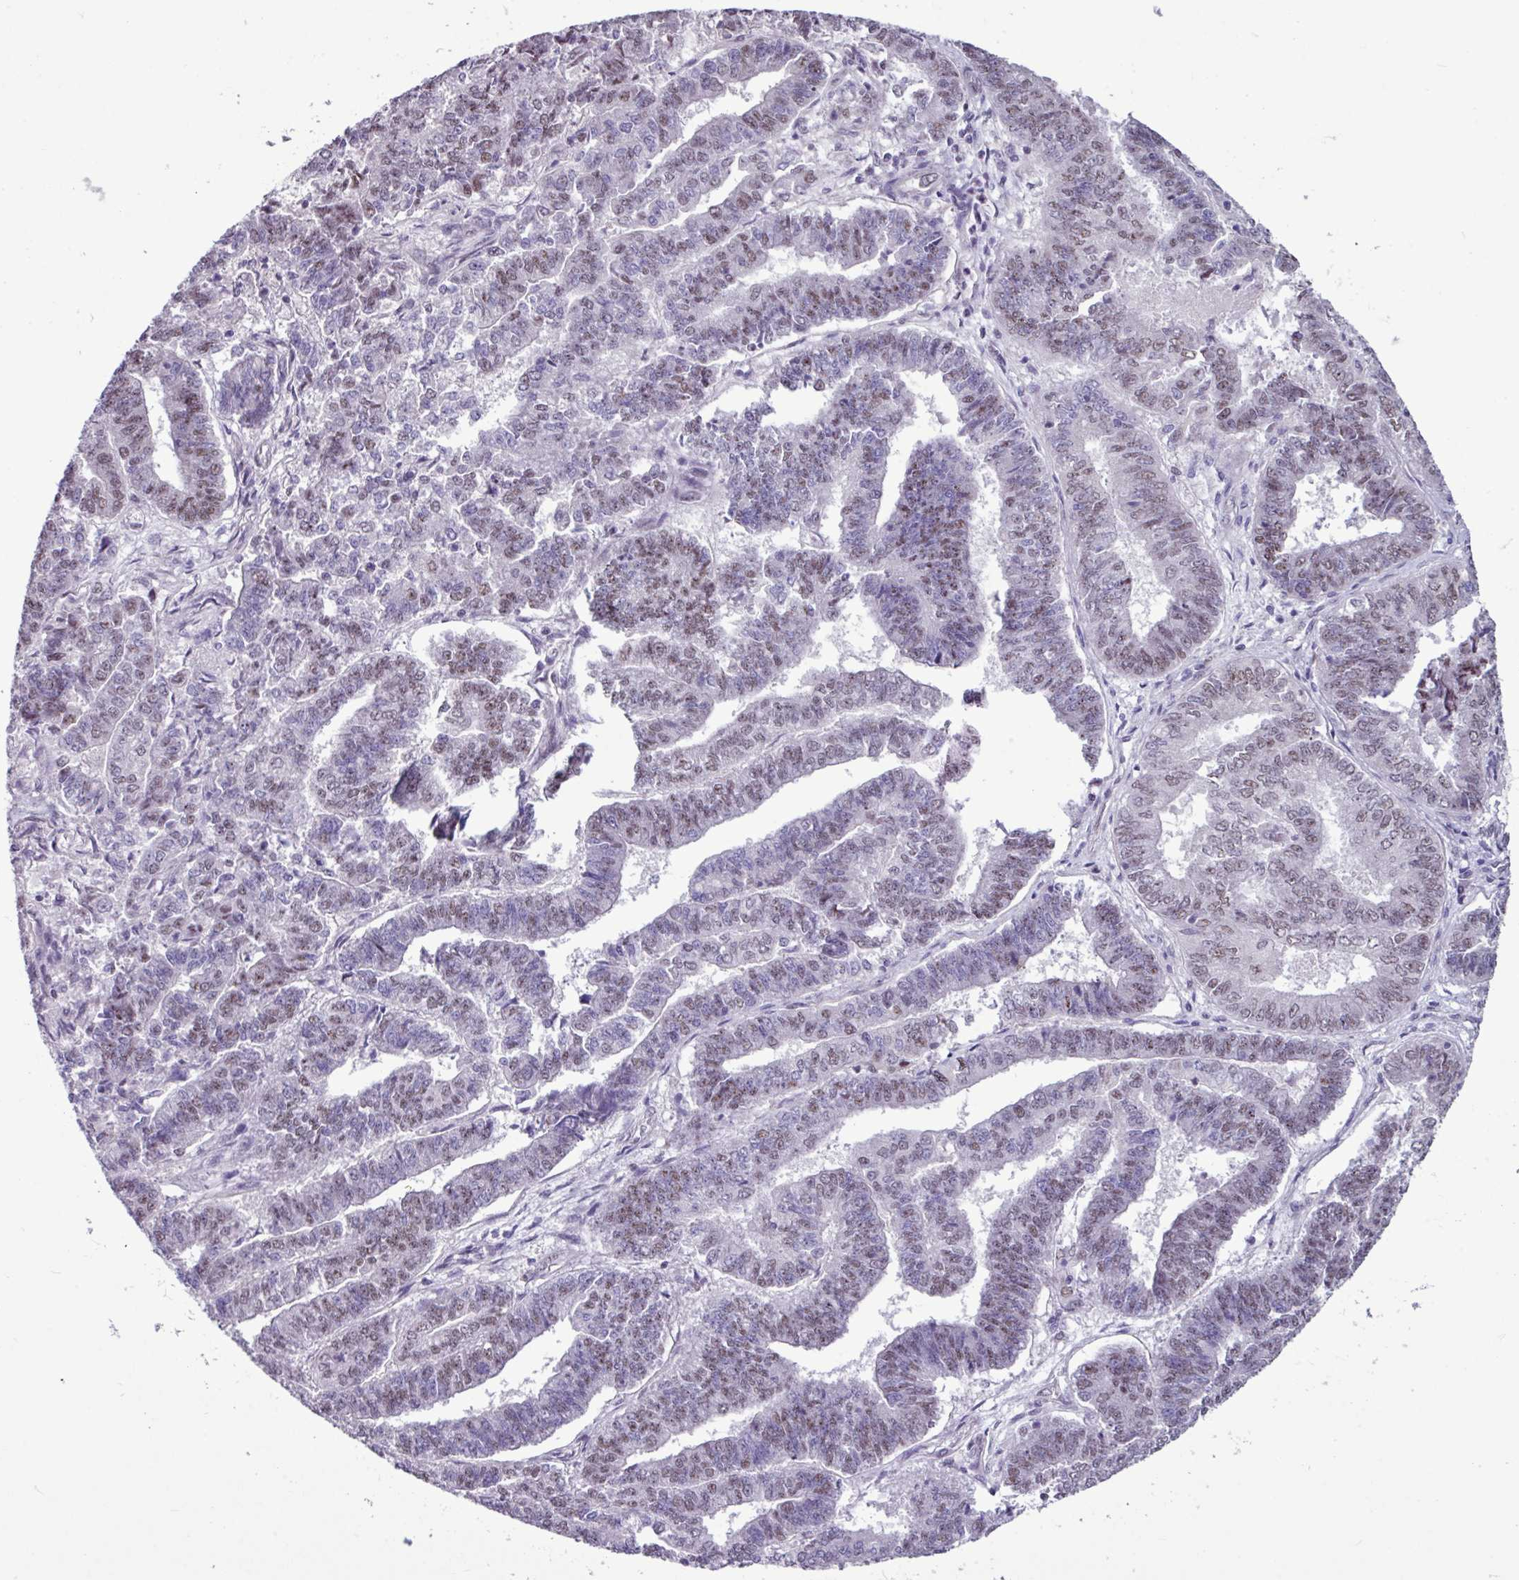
{"staining": {"intensity": "weak", "quantity": "25%-75%", "location": "nuclear"}, "tissue": "endometrial cancer", "cell_type": "Tumor cells", "image_type": "cancer", "snomed": [{"axis": "morphology", "description": "Adenocarcinoma, NOS"}, {"axis": "topography", "description": "Endometrium"}], "caption": "Weak nuclear positivity for a protein is appreciated in about 25%-75% of tumor cells of endometrial cancer (adenocarcinoma) using immunohistochemistry (IHC).", "gene": "UTP18", "patient": {"sex": "female", "age": 72}}